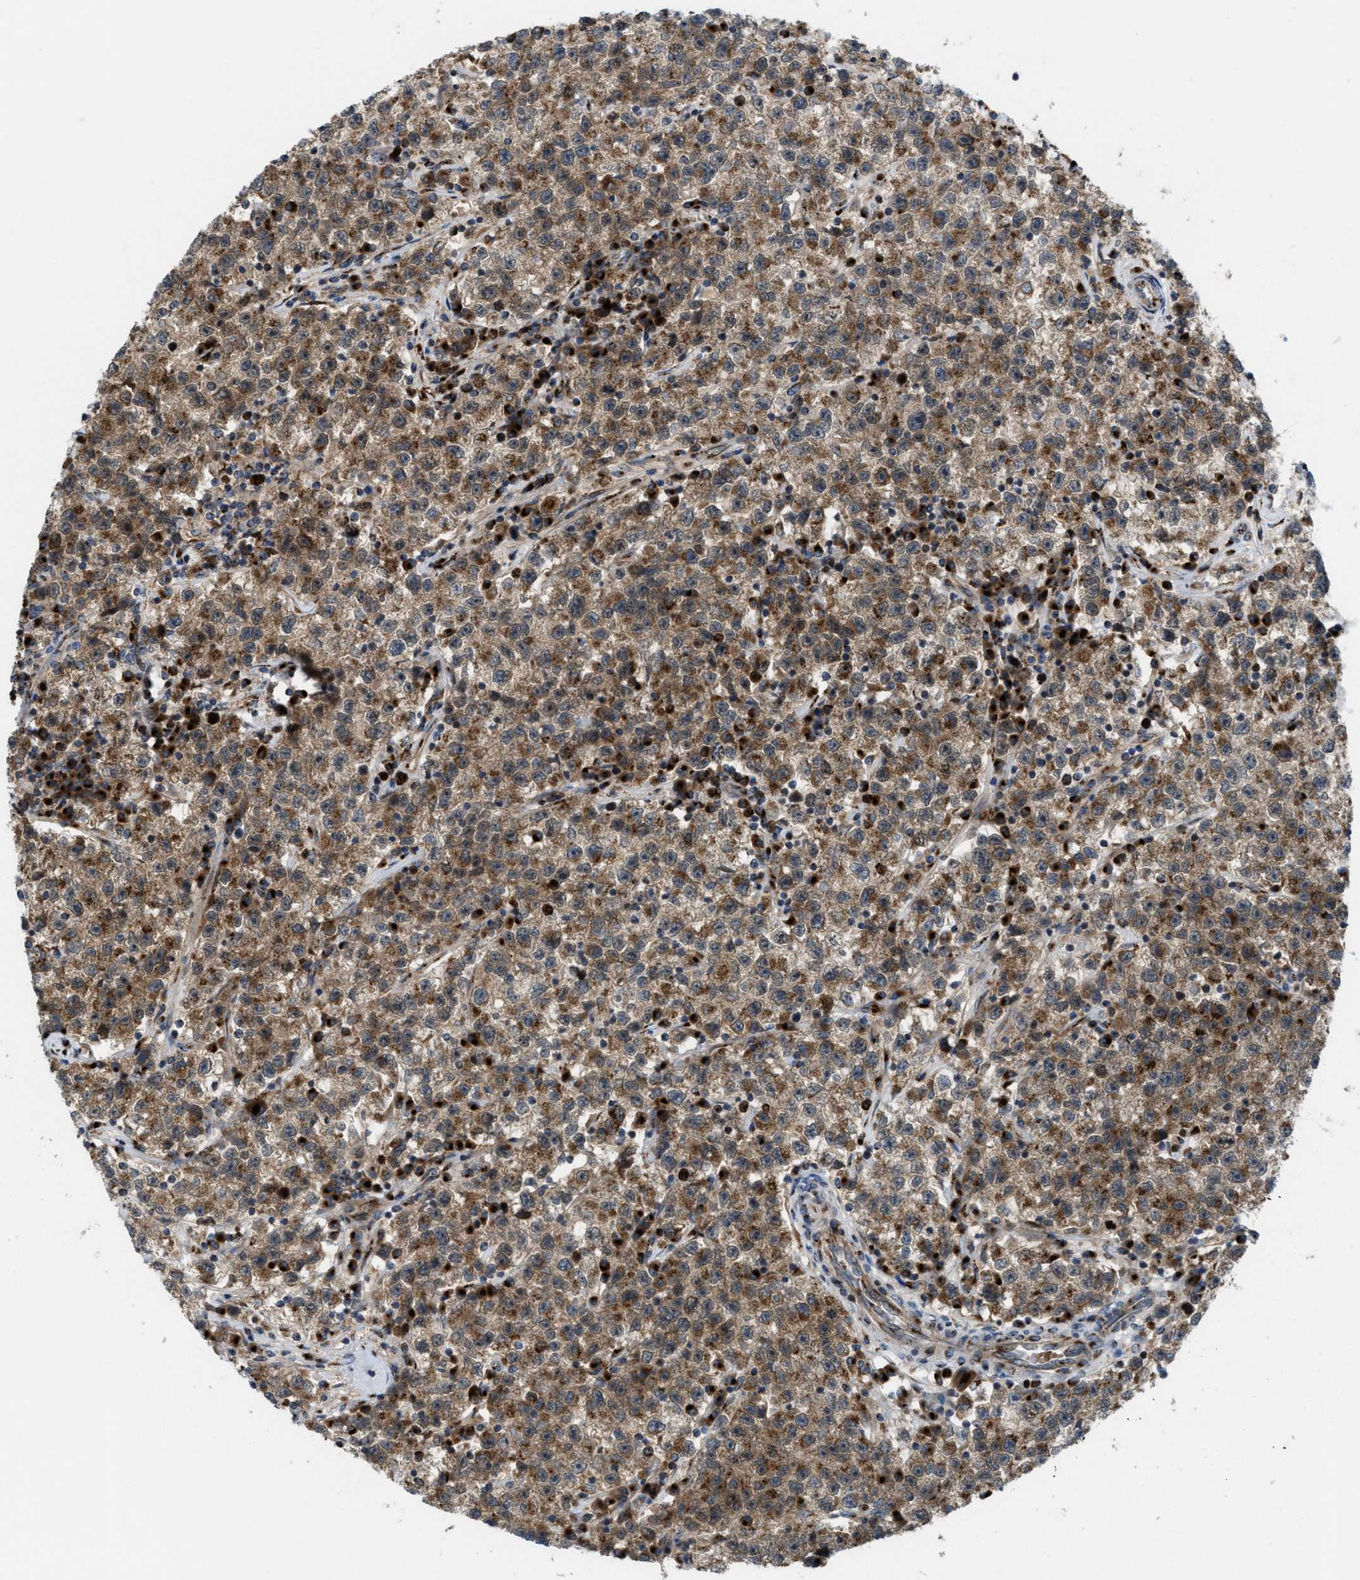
{"staining": {"intensity": "moderate", "quantity": ">75%", "location": "cytoplasmic/membranous"}, "tissue": "testis cancer", "cell_type": "Tumor cells", "image_type": "cancer", "snomed": [{"axis": "morphology", "description": "Seminoma, NOS"}, {"axis": "topography", "description": "Testis"}], "caption": "Immunohistochemical staining of testis cancer displays medium levels of moderate cytoplasmic/membranous protein positivity in approximately >75% of tumor cells. The staining was performed using DAB, with brown indicating positive protein expression. Nuclei are stained blue with hematoxylin.", "gene": "SLC38A10", "patient": {"sex": "male", "age": 22}}